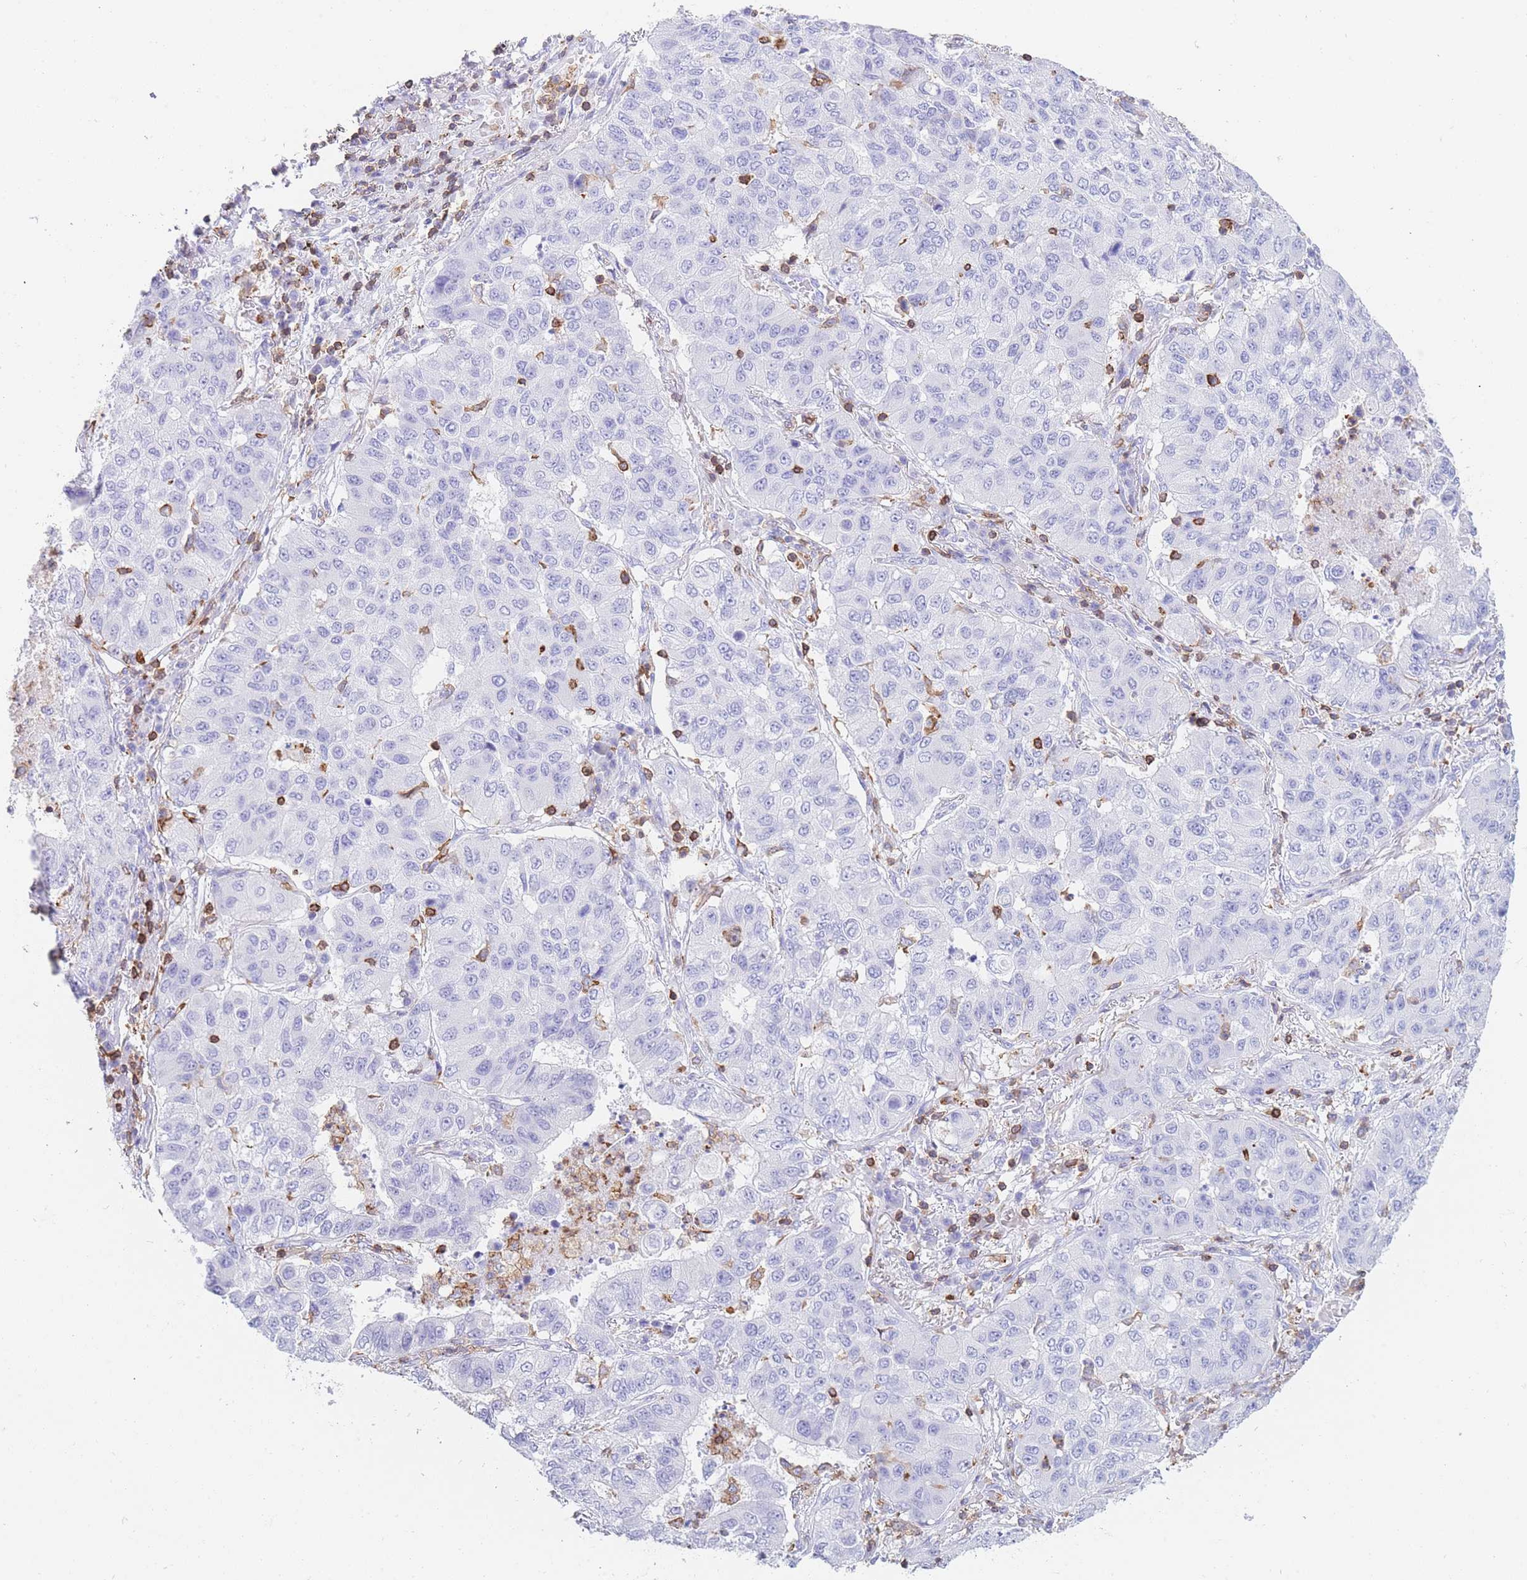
{"staining": {"intensity": "negative", "quantity": "none", "location": "none"}, "tissue": "lung cancer", "cell_type": "Tumor cells", "image_type": "cancer", "snomed": [{"axis": "morphology", "description": "Squamous cell carcinoma, NOS"}, {"axis": "topography", "description": "Lung"}], "caption": "The histopathology image displays no significant positivity in tumor cells of lung cancer.", "gene": "CORO1A", "patient": {"sex": "male", "age": 74}}